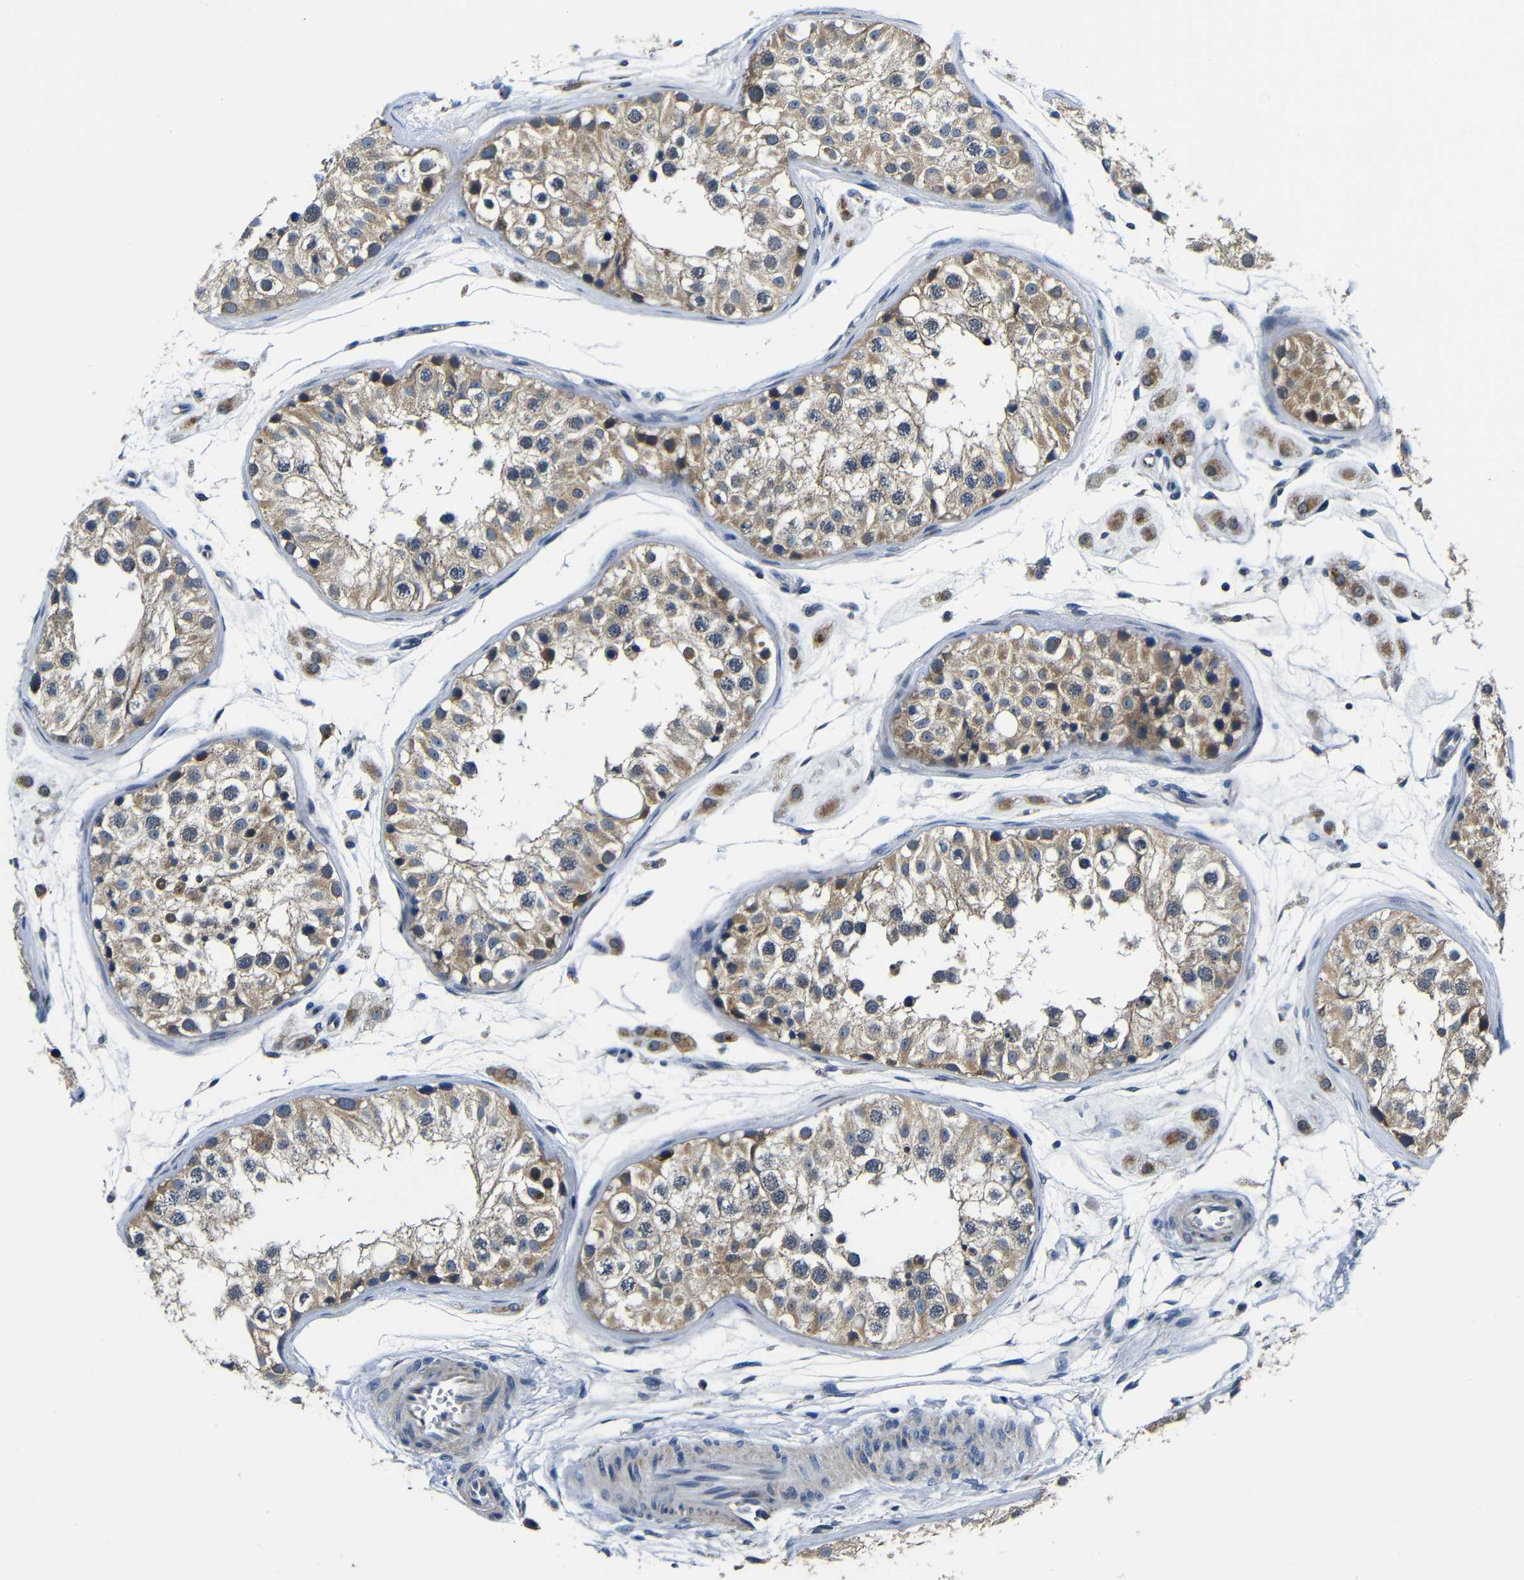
{"staining": {"intensity": "moderate", "quantity": ">75%", "location": "cytoplasmic/membranous"}, "tissue": "testis", "cell_type": "Cells in seminiferous ducts", "image_type": "normal", "snomed": [{"axis": "morphology", "description": "Normal tissue, NOS"}, {"axis": "morphology", "description": "Adenocarcinoma, metastatic, NOS"}, {"axis": "topography", "description": "Testis"}], "caption": "Testis stained with a brown dye shows moderate cytoplasmic/membranous positive staining in approximately >75% of cells in seminiferous ducts.", "gene": "FKBP14", "patient": {"sex": "male", "age": 26}}